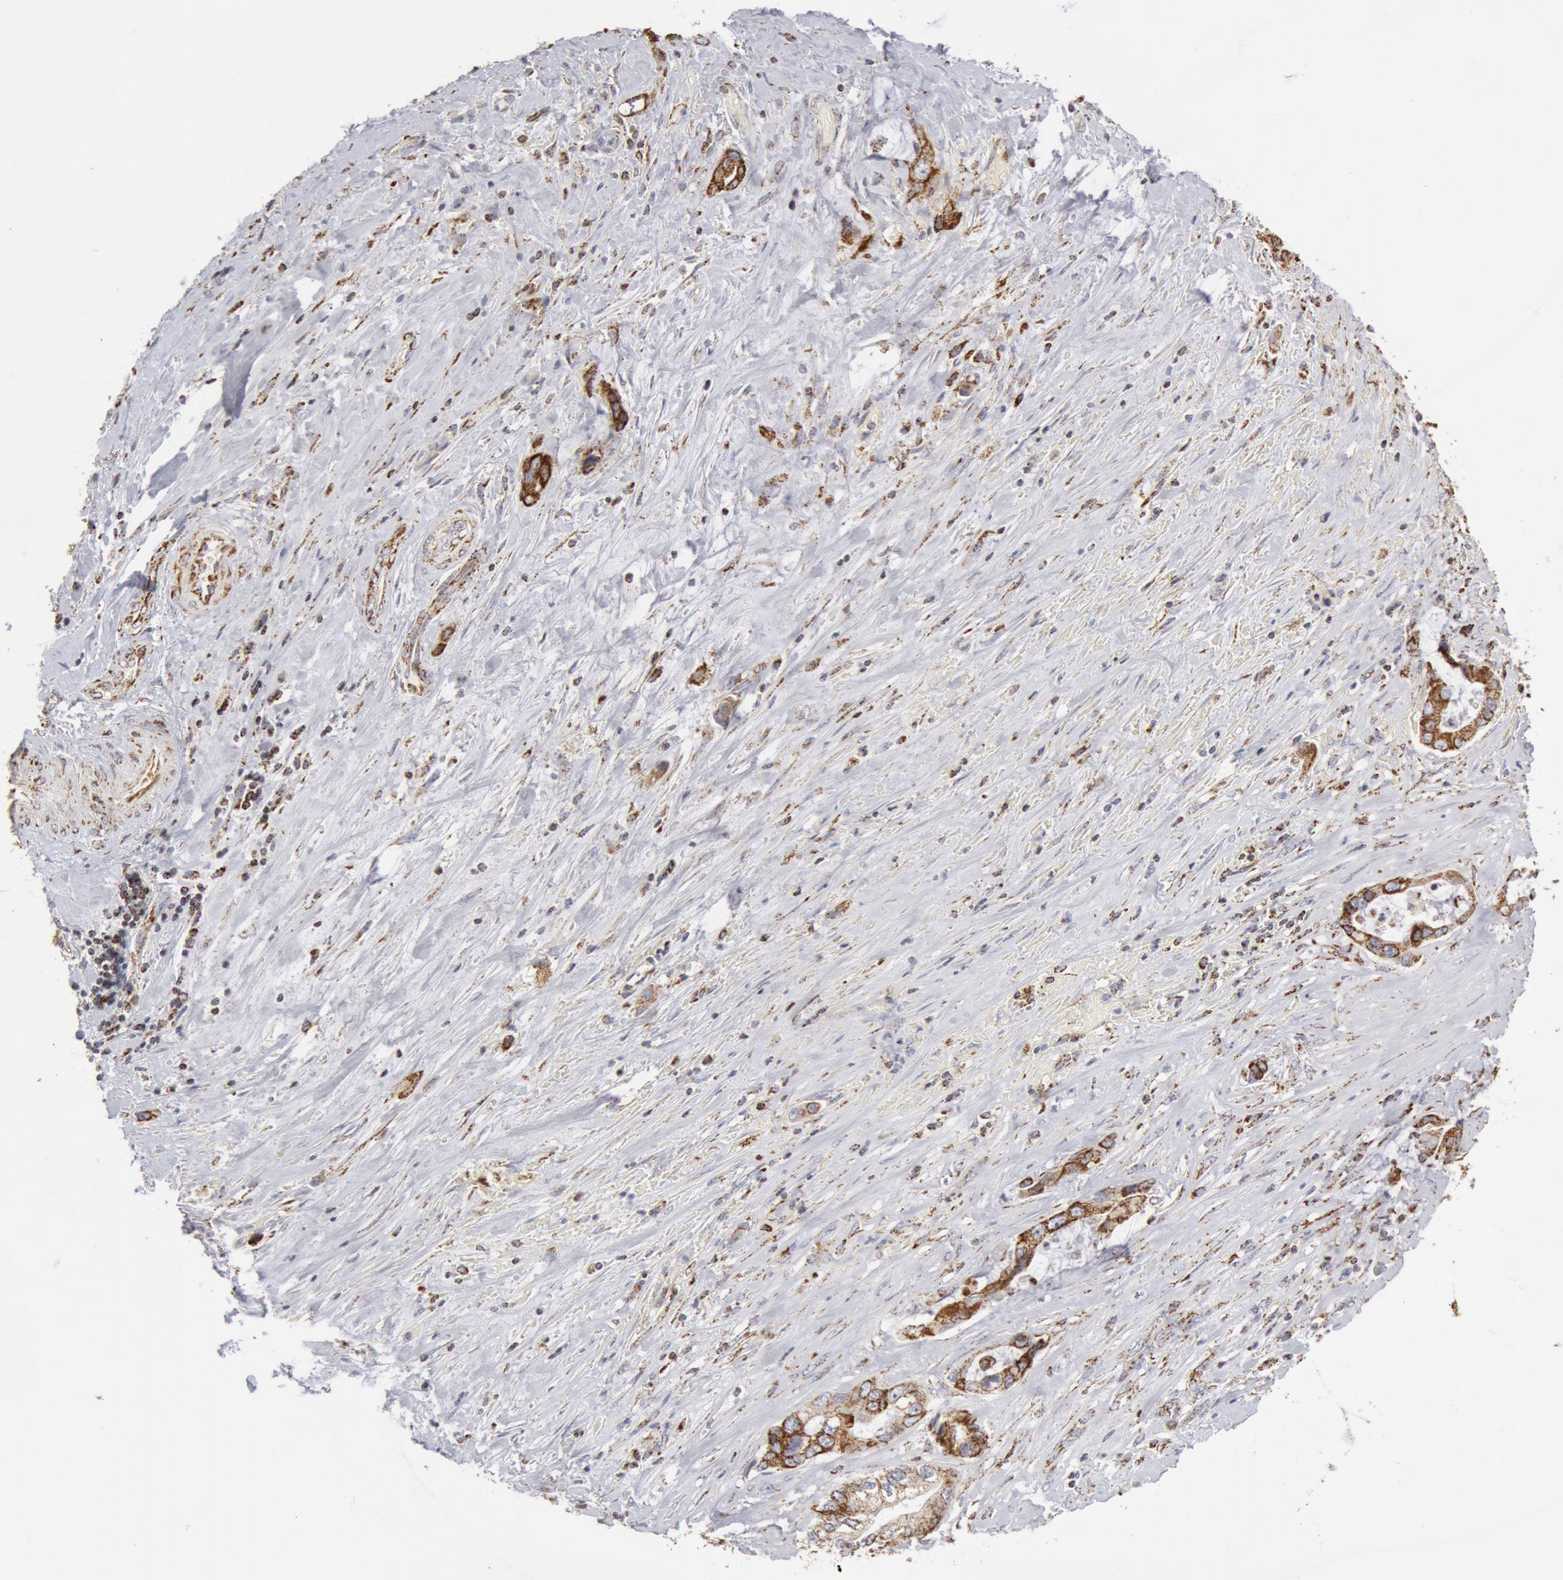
{"staining": {"intensity": "strong", "quantity": ">75%", "location": "cytoplasmic/membranous"}, "tissue": "pancreatic cancer", "cell_type": "Tumor cells", "image_type": "cancer", "snomed": [{"axis": "morphology", "description": "Adenocarcinoma, NOS"}, {"axis": "topography", "description": "Pancreas"}, {"axis": "topography", "description": "Stomach, upper"}], "caption": "Immunohistochemical staining of human pancreatic adenocarcinoma displays high levels of strong cytoplasmic/membranous positivity in approximately >75% of tumor cells.", "gene": "ATP5F1B", "patient": {"sex": "male", "age": 77}}